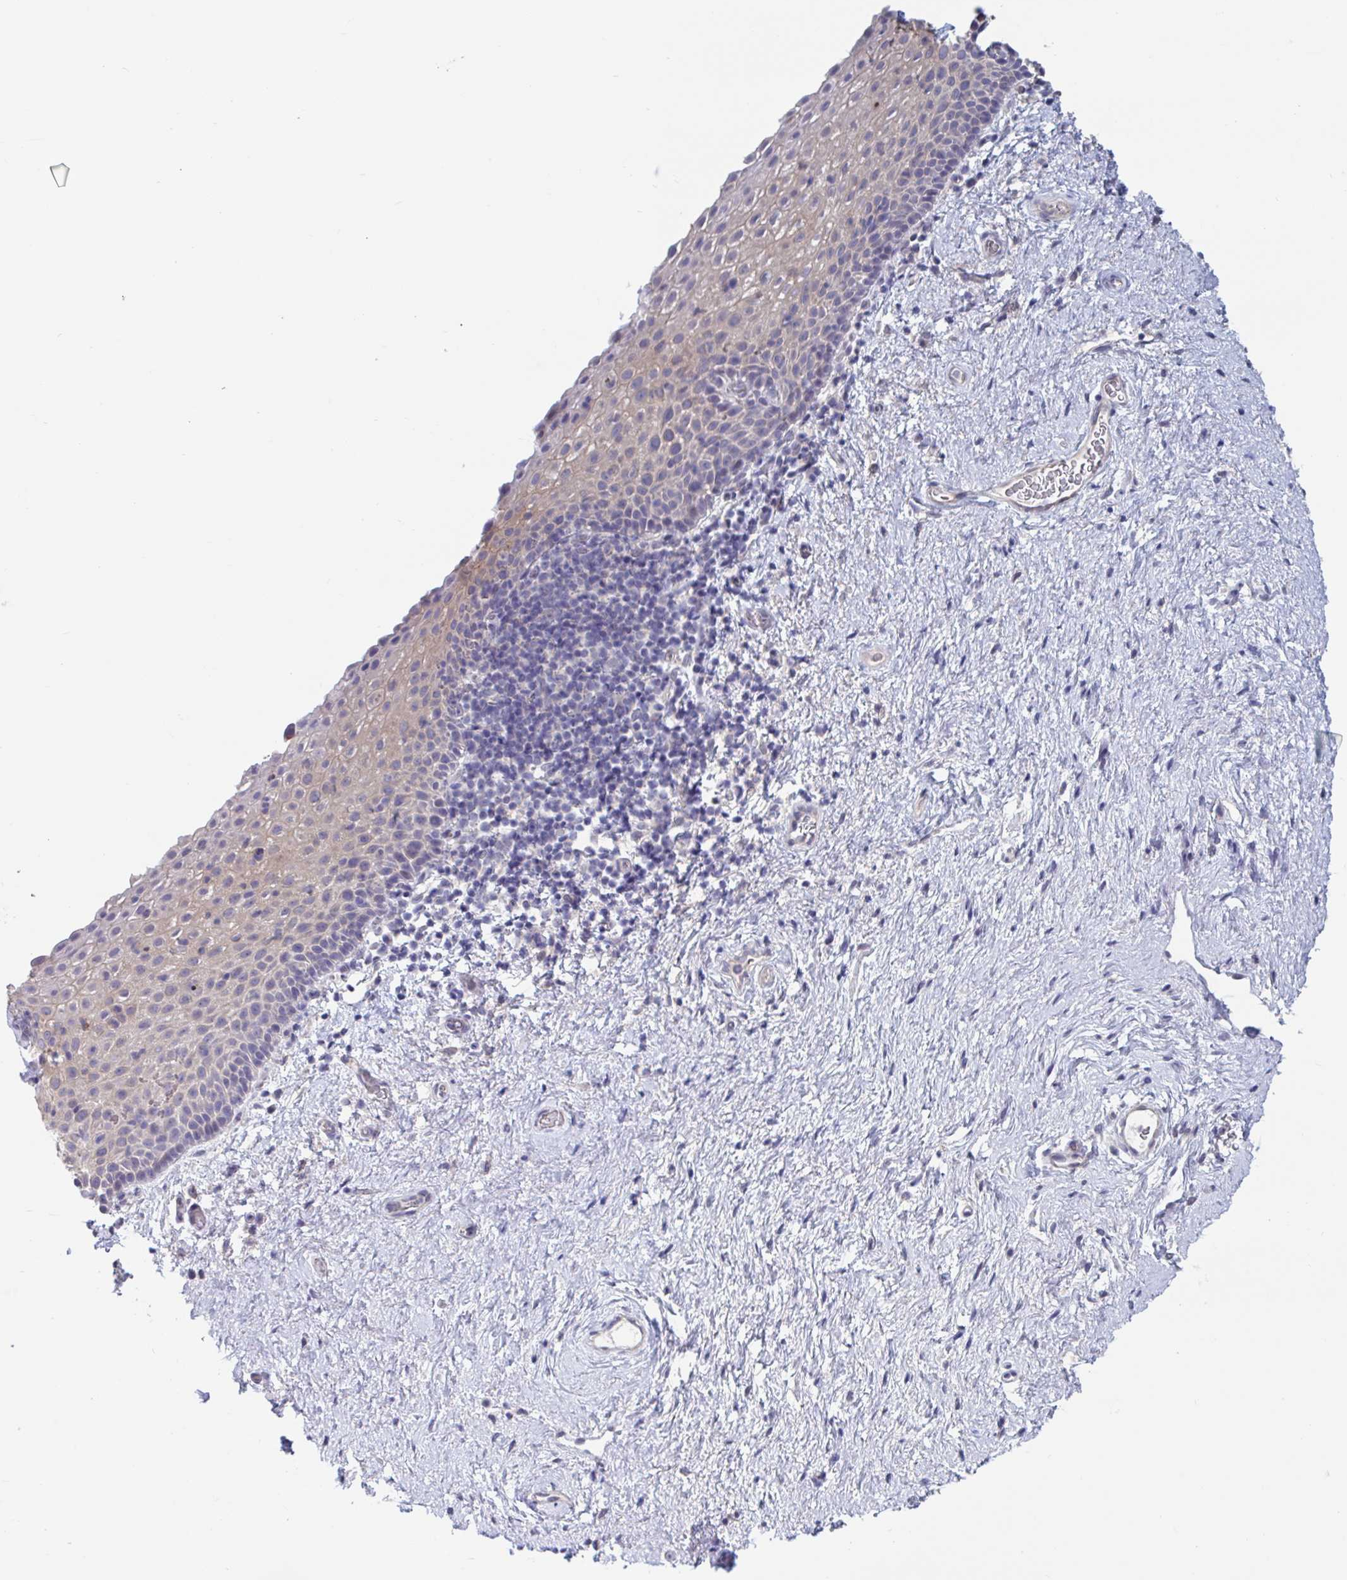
{"staining": {"intensity": "weak", "quantity": "<25%", "location": "cytoplasmic/membranous"}, "tissue": "vagina", "cell_type": "Squamous epithelial cells", "image_type": "normal", "snomed": [{"axis": "morphology", "description": "Normal tissue, NOS"}, {"axis": "topography", "description": "Vagina"}], "caption": "IHC photomicrograph of benign vagina: vagina stained with DAB exhibits no significant protein expression in squamous epithelial cells. The staining is performed using DAB (3,3'-diaminobenzidine) brown chromogen with nuclei counter-stained in using hematoxylin.", "gene": "UNKL", "patient": {"sex": "female", "age": 61}}